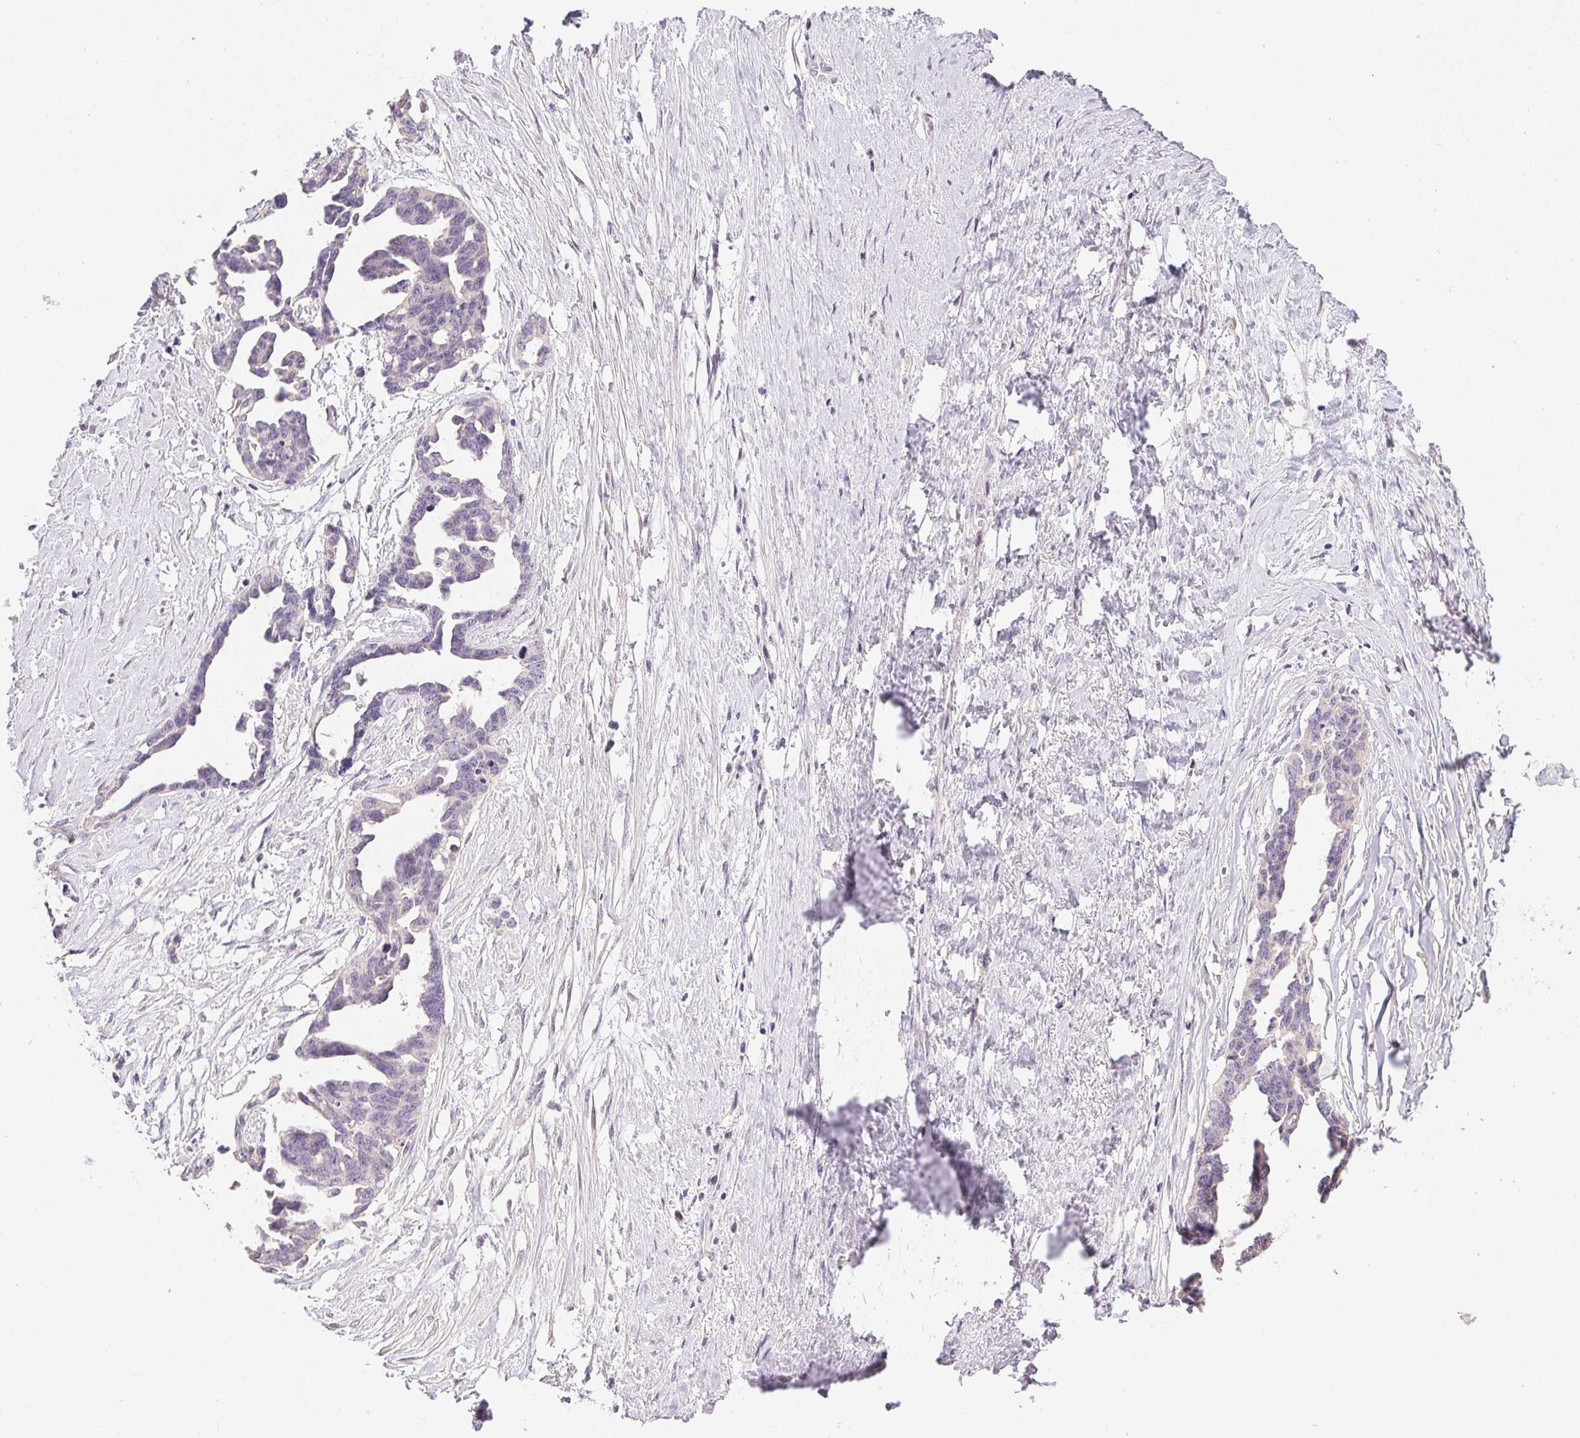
{"staining": {"intensity": "negative", "quantity": "none", "location": "none"}, "tissue": "ovarian cancer", "cell_type": "Tumor cells", "image_type": "cancer", "snomed": [{"axis": "morphology", "description": "Cystadenocarcinoma, serous, NOS"}, {"axis": "topography", "description": "Ovary"}], "caption": "Immunohistochemistry (IHC) image of neoplastic tissue: ovarian serous cystadenocarcinoma stained with DAB exhibits no significant protein expression in tumor cells.", "gene": "SPACA9", "patient": {"sex": "female", "age": 69}}